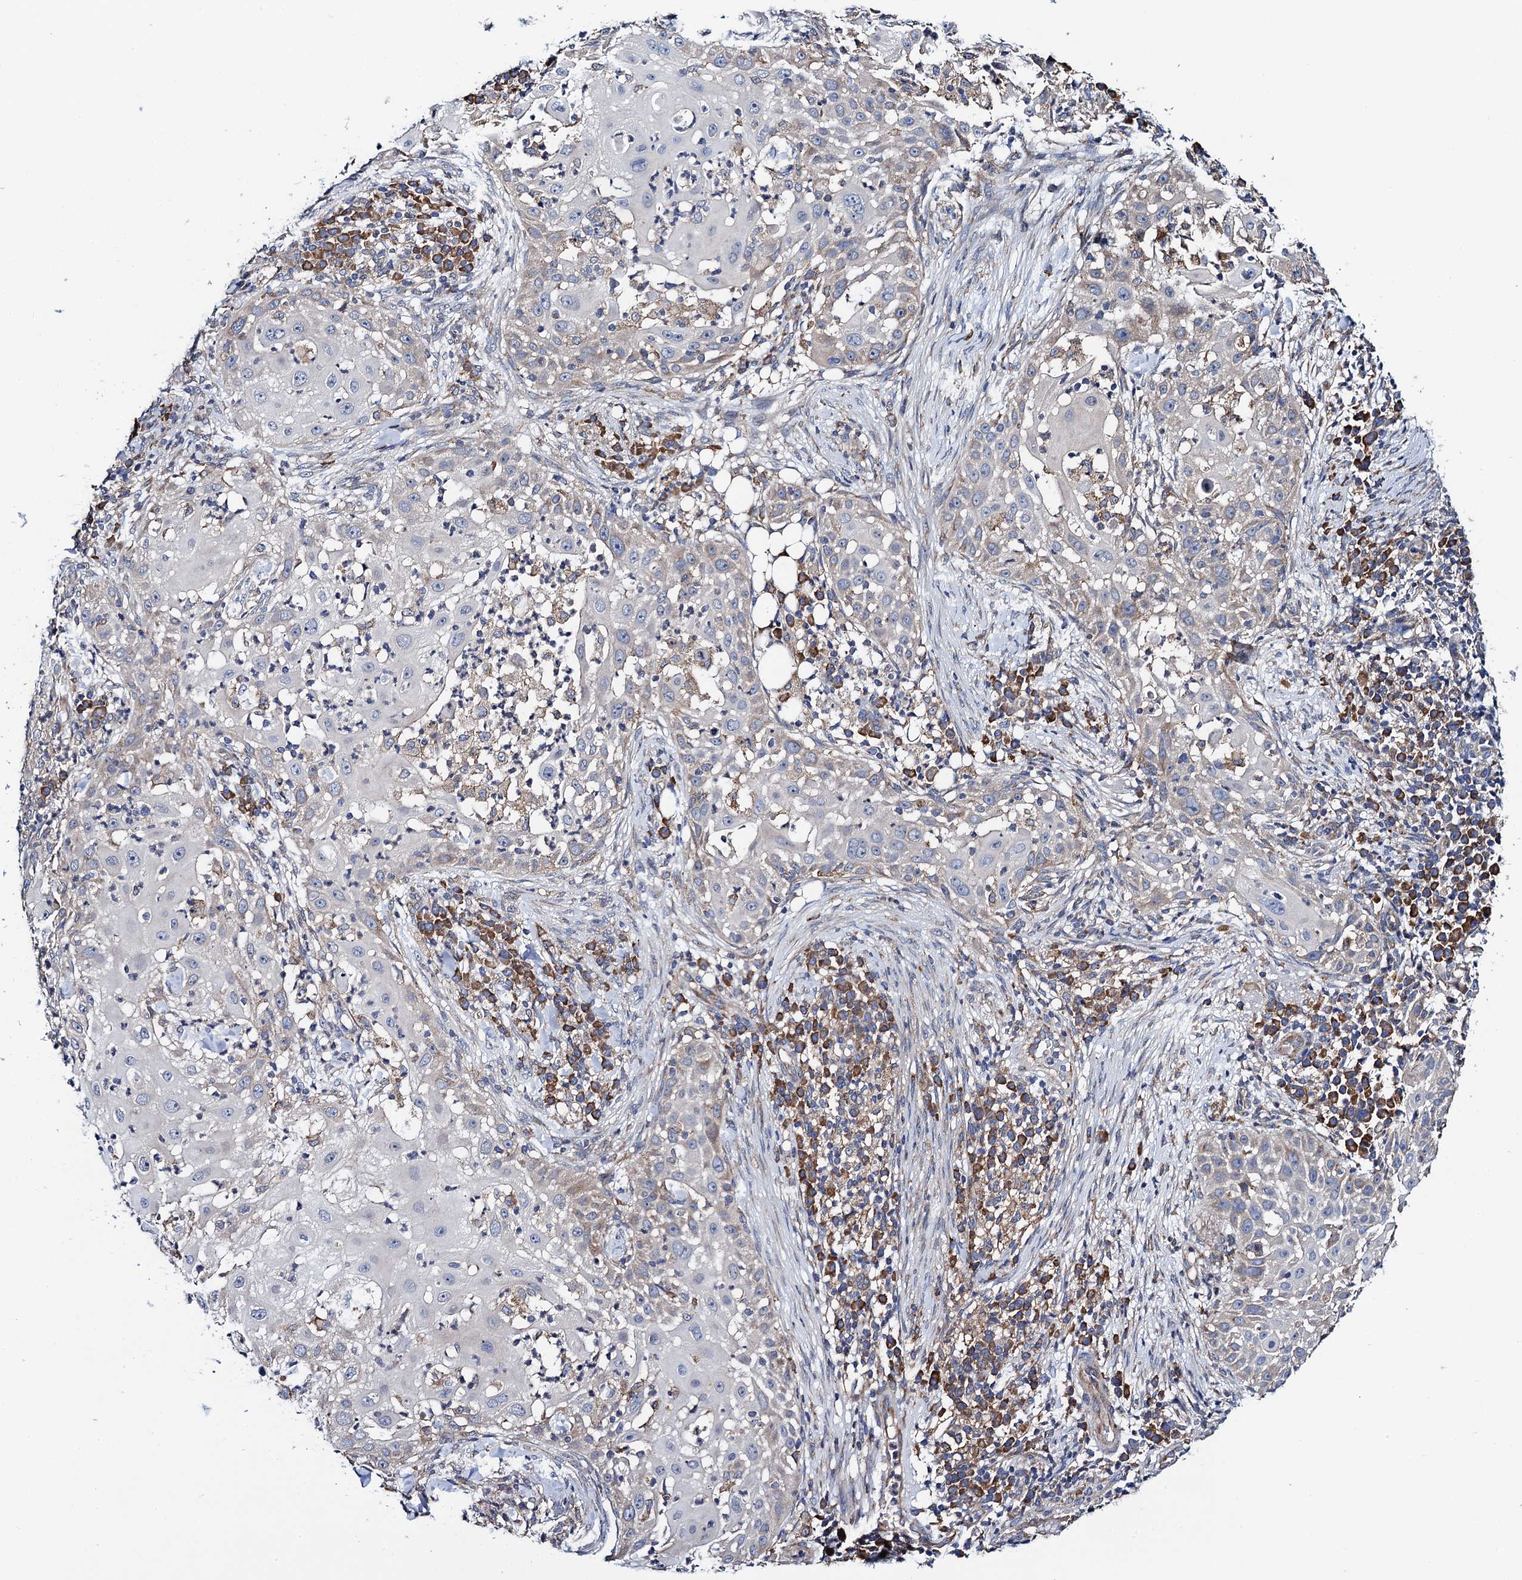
{"staining": {"intensity": "weak", "quantity": "<25%", "location": "cytoplasmic/membranous"}, "tissue": "skin cancer", "cell_type": "Tumor cells", "image_type": "cancer", "snomed": [{"axis": "morphology", "description": "Squamous cell carcinoma, NOS"}, {"axis": "topography", "description": "Skin"}], "caption": "DAB (3,3'-diaminobenzidine) immunohistochemical staining of human skin cancer demonstrates no significant positivity in tumor cells.", "gene": "PGLS", "patient": {"sex": "female", "age": 44}}